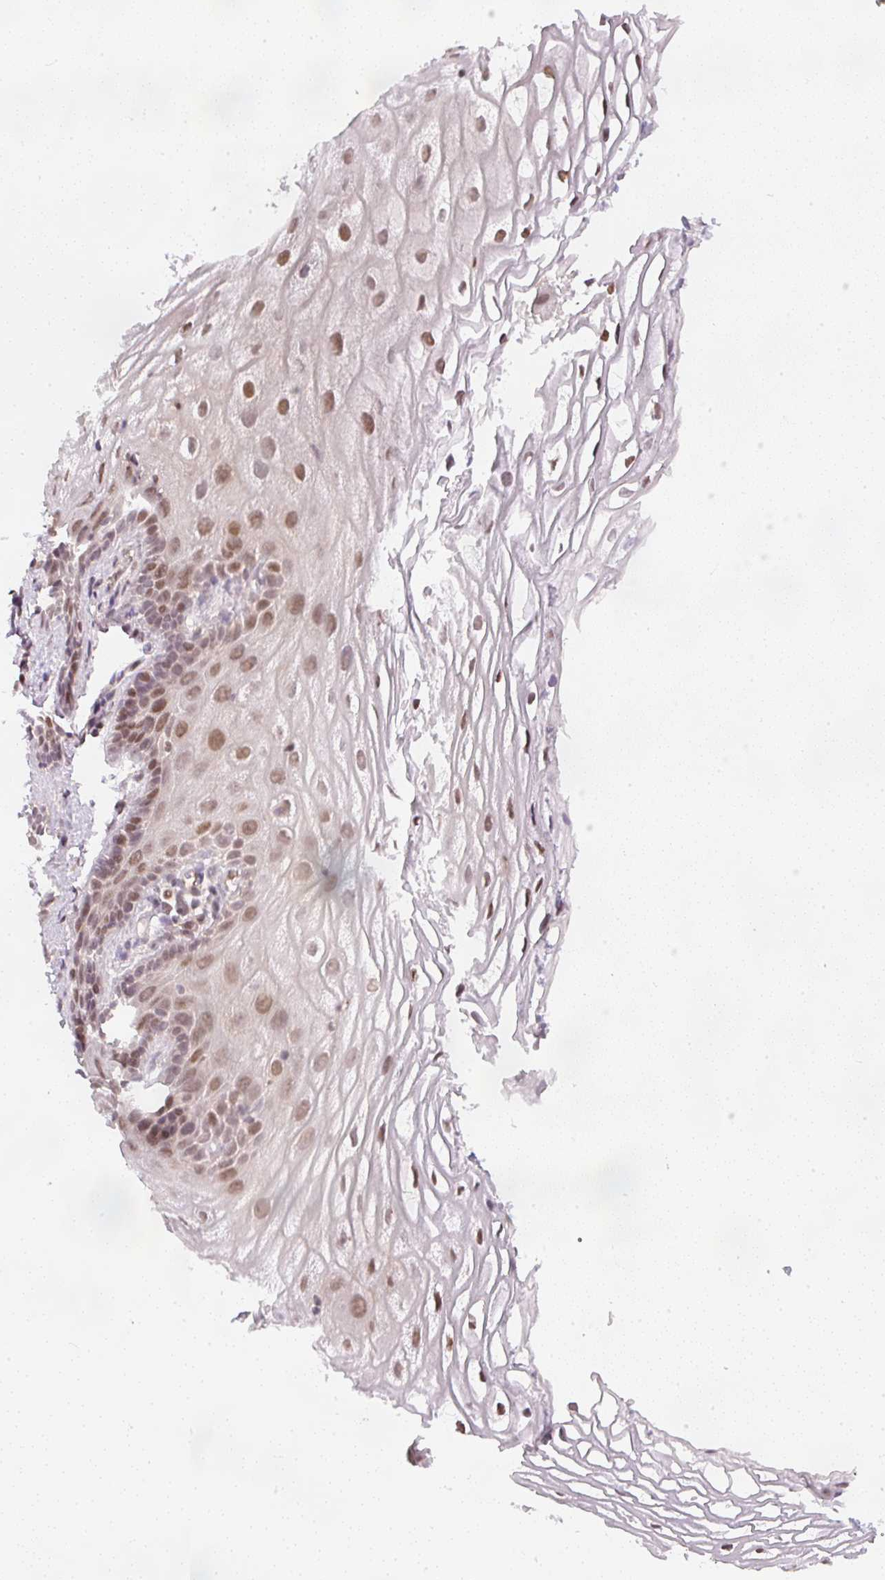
{"staining": {"intensity": "moderate", "quantity": ">75%", "location": "nuclear"}, "tissue": "vagina", "cell_type": "Squamous epithelial cells", "image_type": "normal", "snomed": [{"axis": "morphology", "description": "Normal tissue, NOS"}, {"axis": "morphology", "description": "Adenocarcinoma, NOS"}, {"axis": "topography", "description": "Rectum"}, {"axis": "topography", "description": "Vagina"}, {"axis": "topography", "description": "Peripheral nerve tissue"}], "caption": "Protein expression analysis of benign human vagina reveals moderate nuclear staining in about >75% of squamous epithelial cells. The protein is stained brown, and the nuclei are stained in blue (DAB (3,3'-diaminobenzidine) IHC with brightfield microscopy, high magnification).", "gene": "DPPA4", "patient": {"sex": "female", "age": 71}}